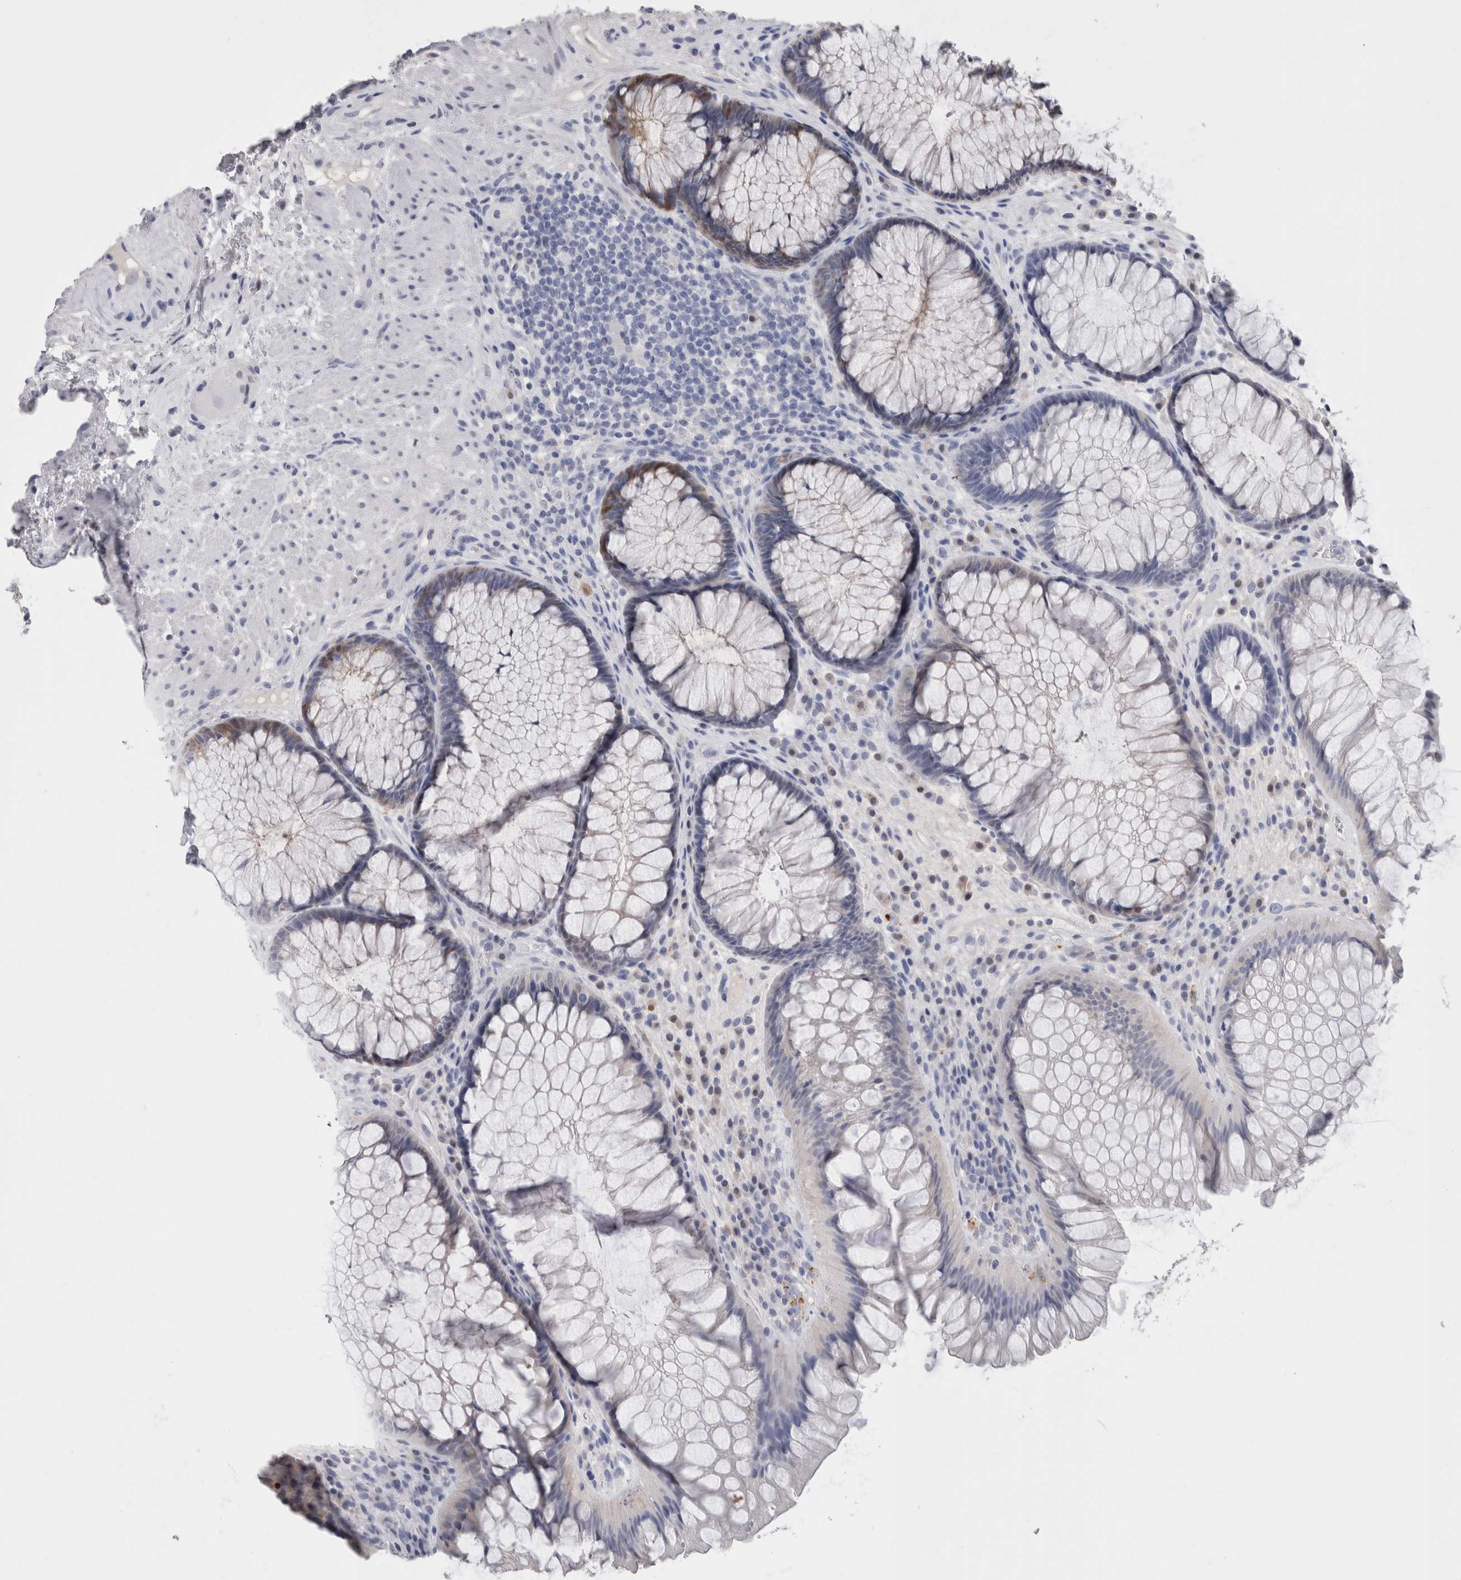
{"staining": {"intensity": "moderate", "quantity": "<25%", "location": "cytoplasmic/membranous,nuclear"}, "tissue": "rectum", "cell_type": "Glandular cells", "image_type": "normal", "snomed": [{"axis": "morphology", "description": "Normal tissue, NOS"}, {"axis": "topography", "description": "Rectum"}], "caption": "Immunohistochemical staining of normal human rectum reveals low levels of moderate cytoplasmic/membranous,nuclear positivity in approximately <25% of glandular cells.", "gene": "CA8", "patient": {"sex": "male", "age": 51}}